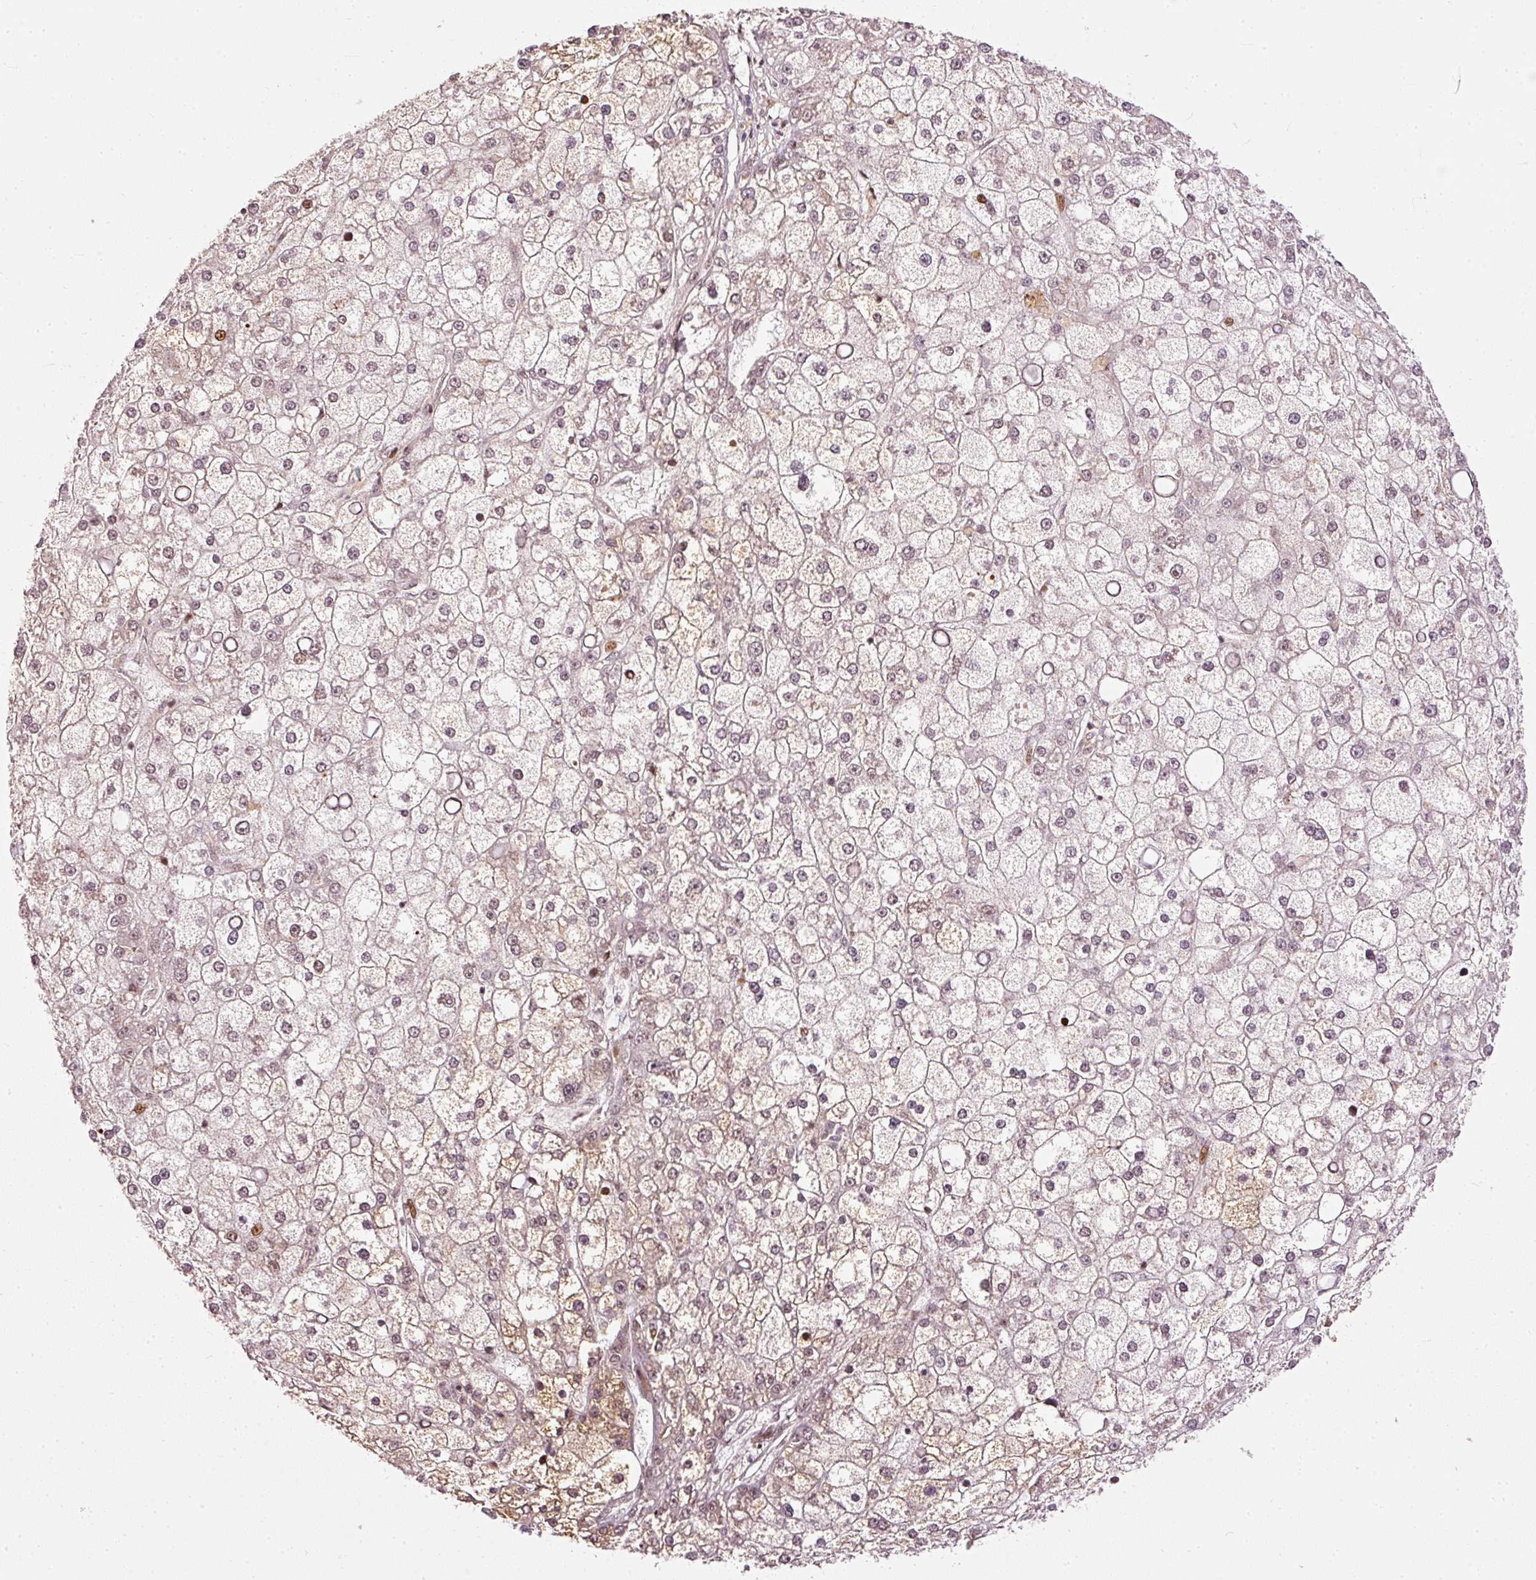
{"staining": {"intensity": "moderate", "quantity": "<25%", "location": "nuclear"}, "tissue": "liver cancer", "cell_type": "Tumor cells", "image_type": "cancer", "snomed": [{"axis": "morphology", "description": "Carcinoma, Hepatocellular, NOS"}, {"axis": "topography", "description": "Liver"}], "caption": "Liver cancer (hepatocellular carcinoma) was stained to show a protein in brown. There is low levels of moderate nuclear positivity in approximately <25% of tumor cells.", "gene": "ZNF778", "patient": {"sex": "male", "age": 67}}